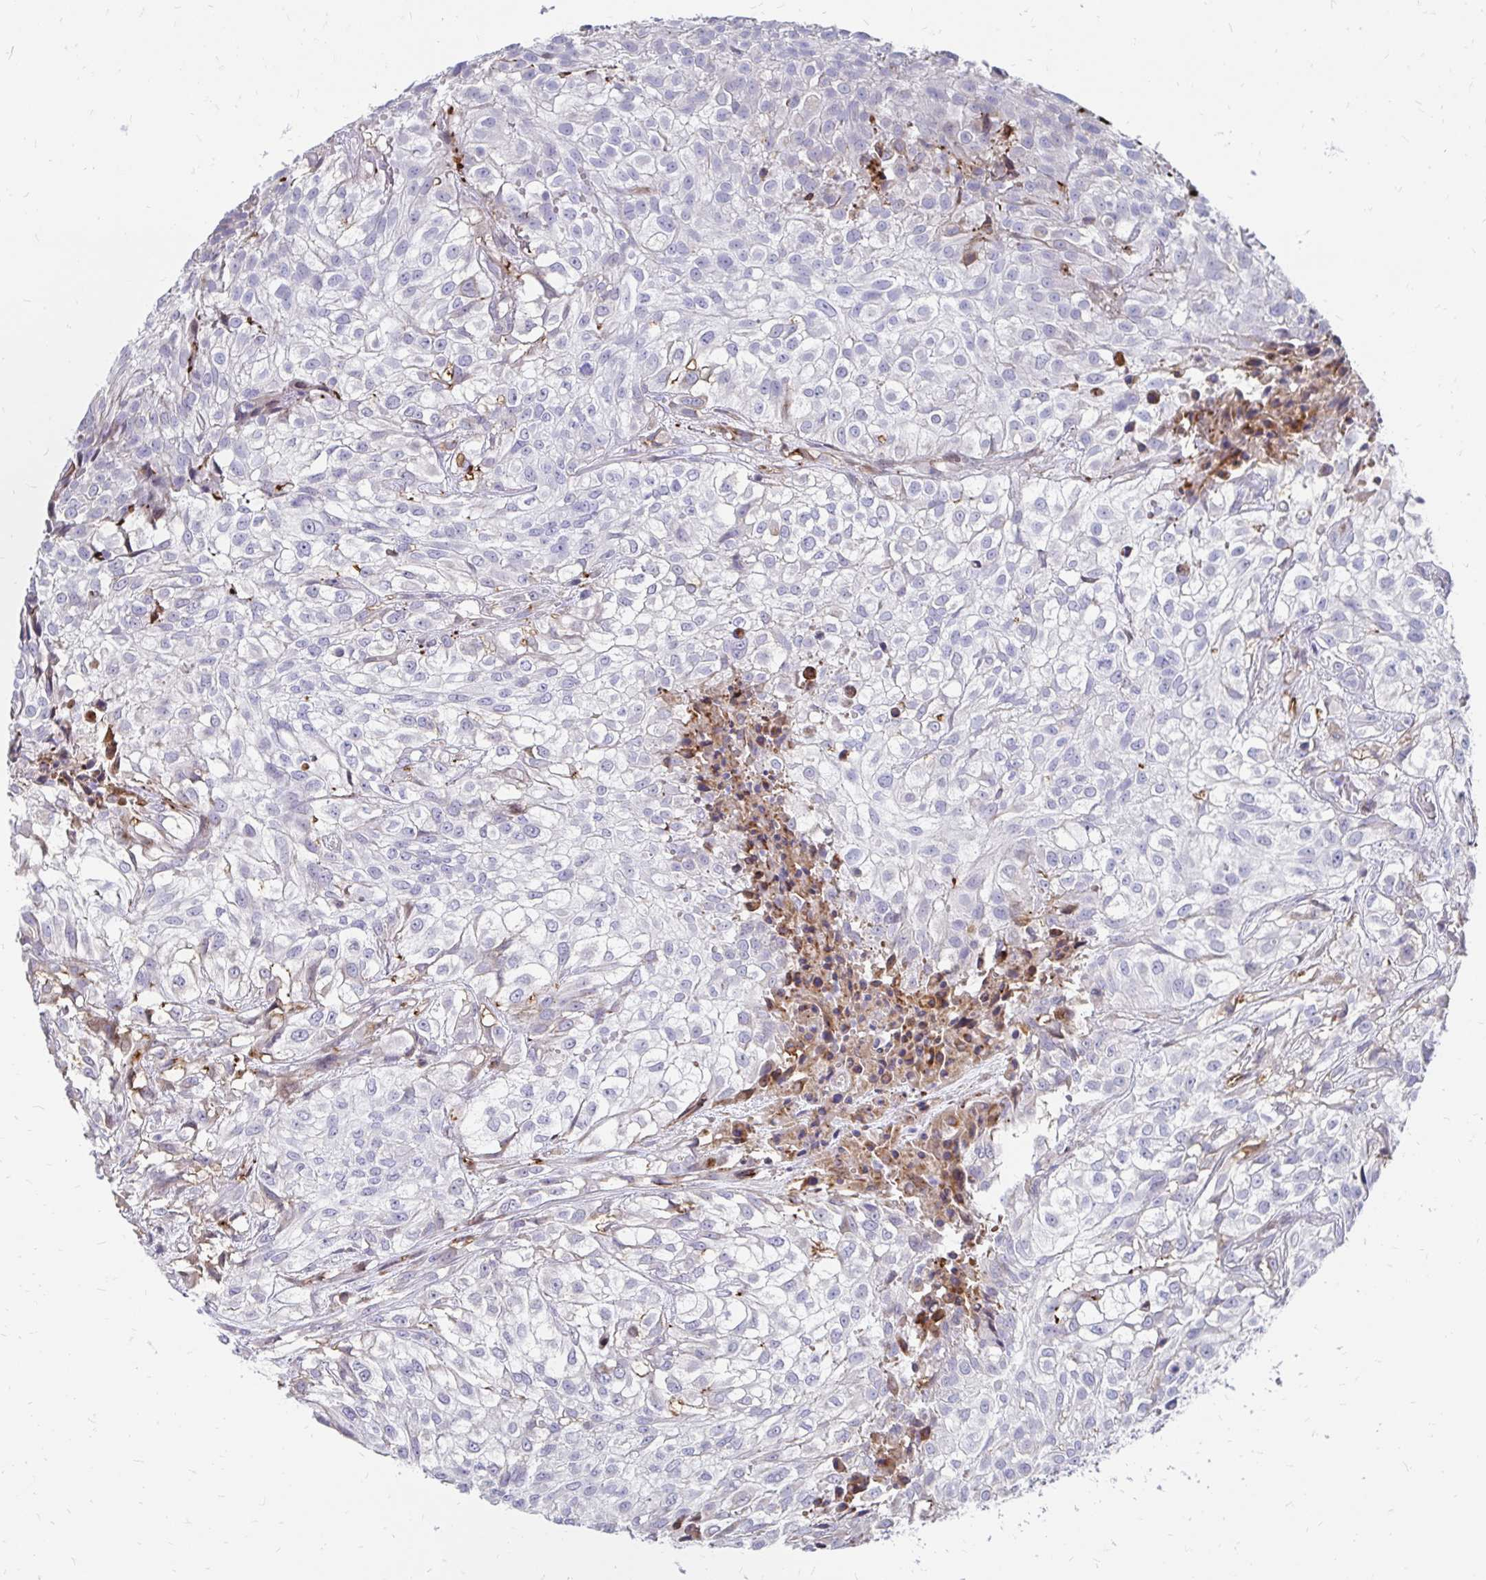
{"staining": {"intensity": "negative", "quantity": "none", "location": "none"}, "tissue": "urothelial cancer", "cell_type": "Tumor cells", "image_type": "cancer", "snomed": [{"axis": "morphology", "description": "Urothelial carcinoma, High grade"}, {"axis": "topography", "description": "Urinary bladder"}], "caption": "Immunohistochemical staining of human high-grade urothelial carcinoma exhibits no significant expression in tumor cells. (DAB (3,3'-diaminobenzidine) immunohistochemistry visualized using brightfield microscopy, high magnification).", "gene": "CDKL1", "patient": {"sex": "male", "age": 56}}